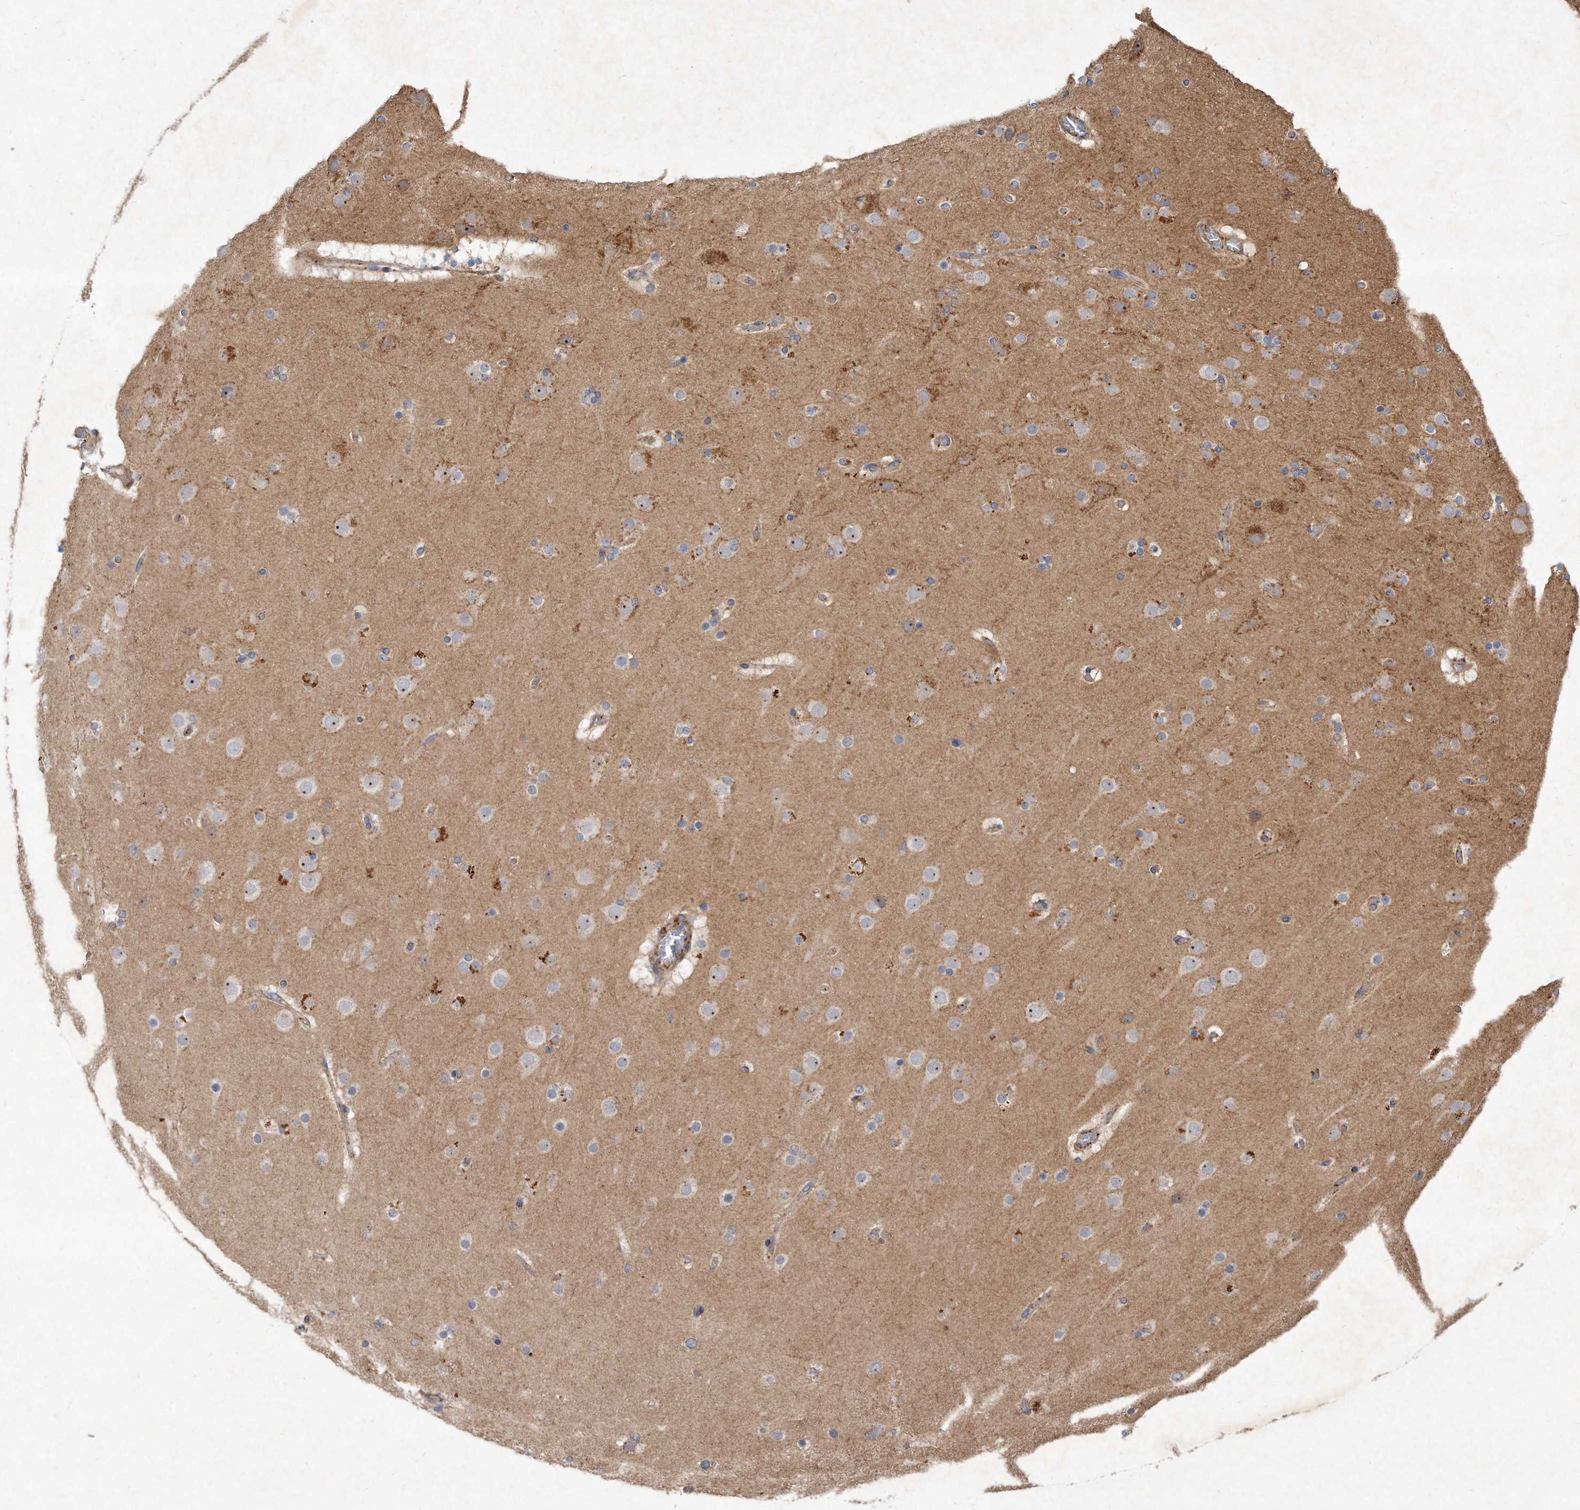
{"staining": {"intensity": "moderate", "quantity": "<25%", "location": "cytoplasmic/membranous"}, "tissue": "cerebral cortex", "cell_type": "Endothelial cells", "image_type": "normal", "snomed": [{"axis": "morphology", "description": "Normal tissue, NOS"}, {"axis": "topography", "description": "Cerebral cortex"}], "caption": "Immunohistochemical staining of normal cerebral cortex displays moderate cytoplasmic/membranous protein positivity in about <25% of endothelial cells.", "gene": "PGBD2", "patient": {"sex": "male", "age": 57}}